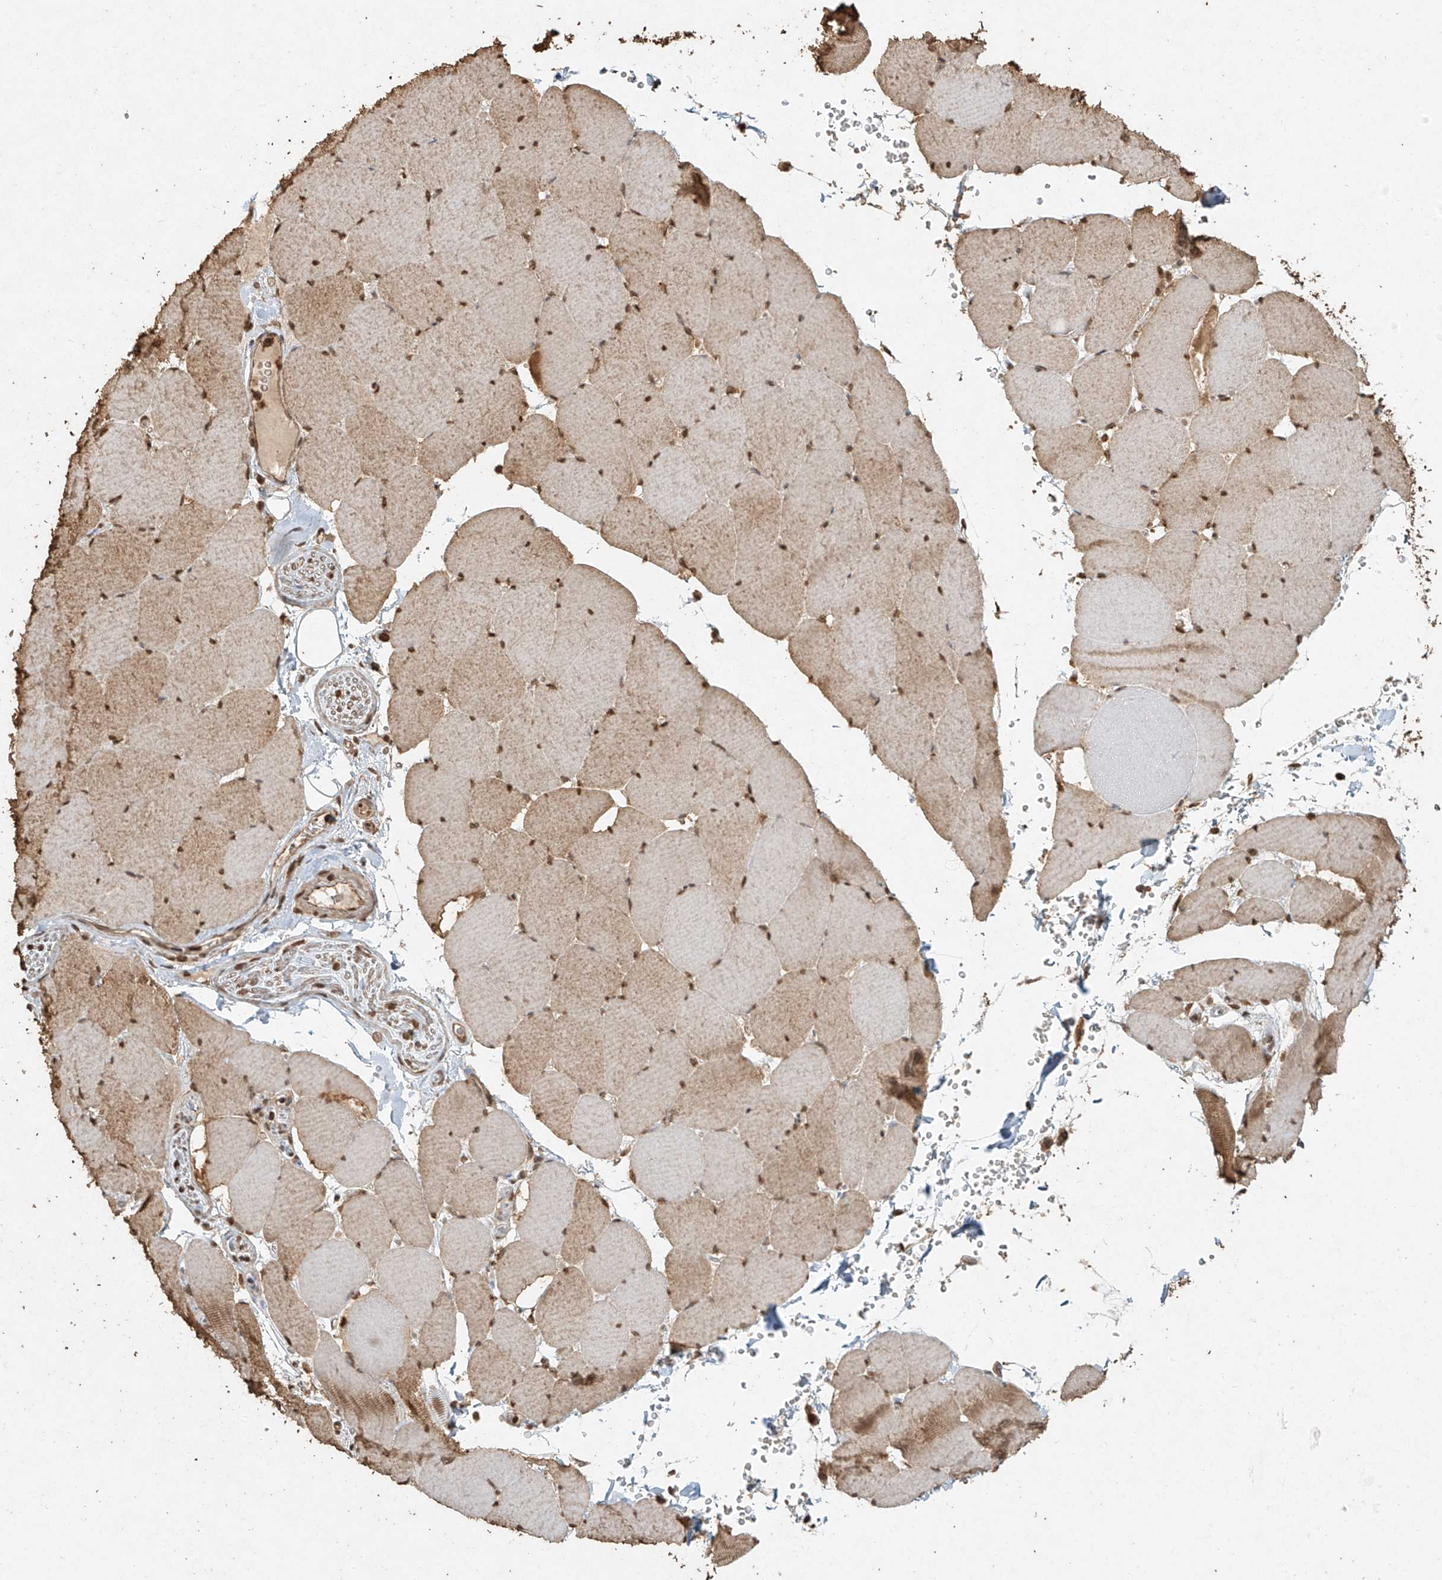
{"staining": {"intensity": "moderate", "quantity": ">75%", "location": "cytoplasmic/membranous,nuclear"}, "tissue": "skeletal muscle", "cell_type": "Myocytes", "image_type": "normal", "snomed": [{"axis": "morphology", "description": "Normal tissue, NOS"}, {"axis": "topography", "description": "Skeletal muscle"}, {"axis": "topography", "description": "Head-Neck"}], "caption": "Myocytes show moderate cytoplasmic/membranous,nuclear staining in about >75% of cells in unremarkable skeletal muscle.", "gene": "TIGAR", "patient": {"sex": "male", "age": 66}}